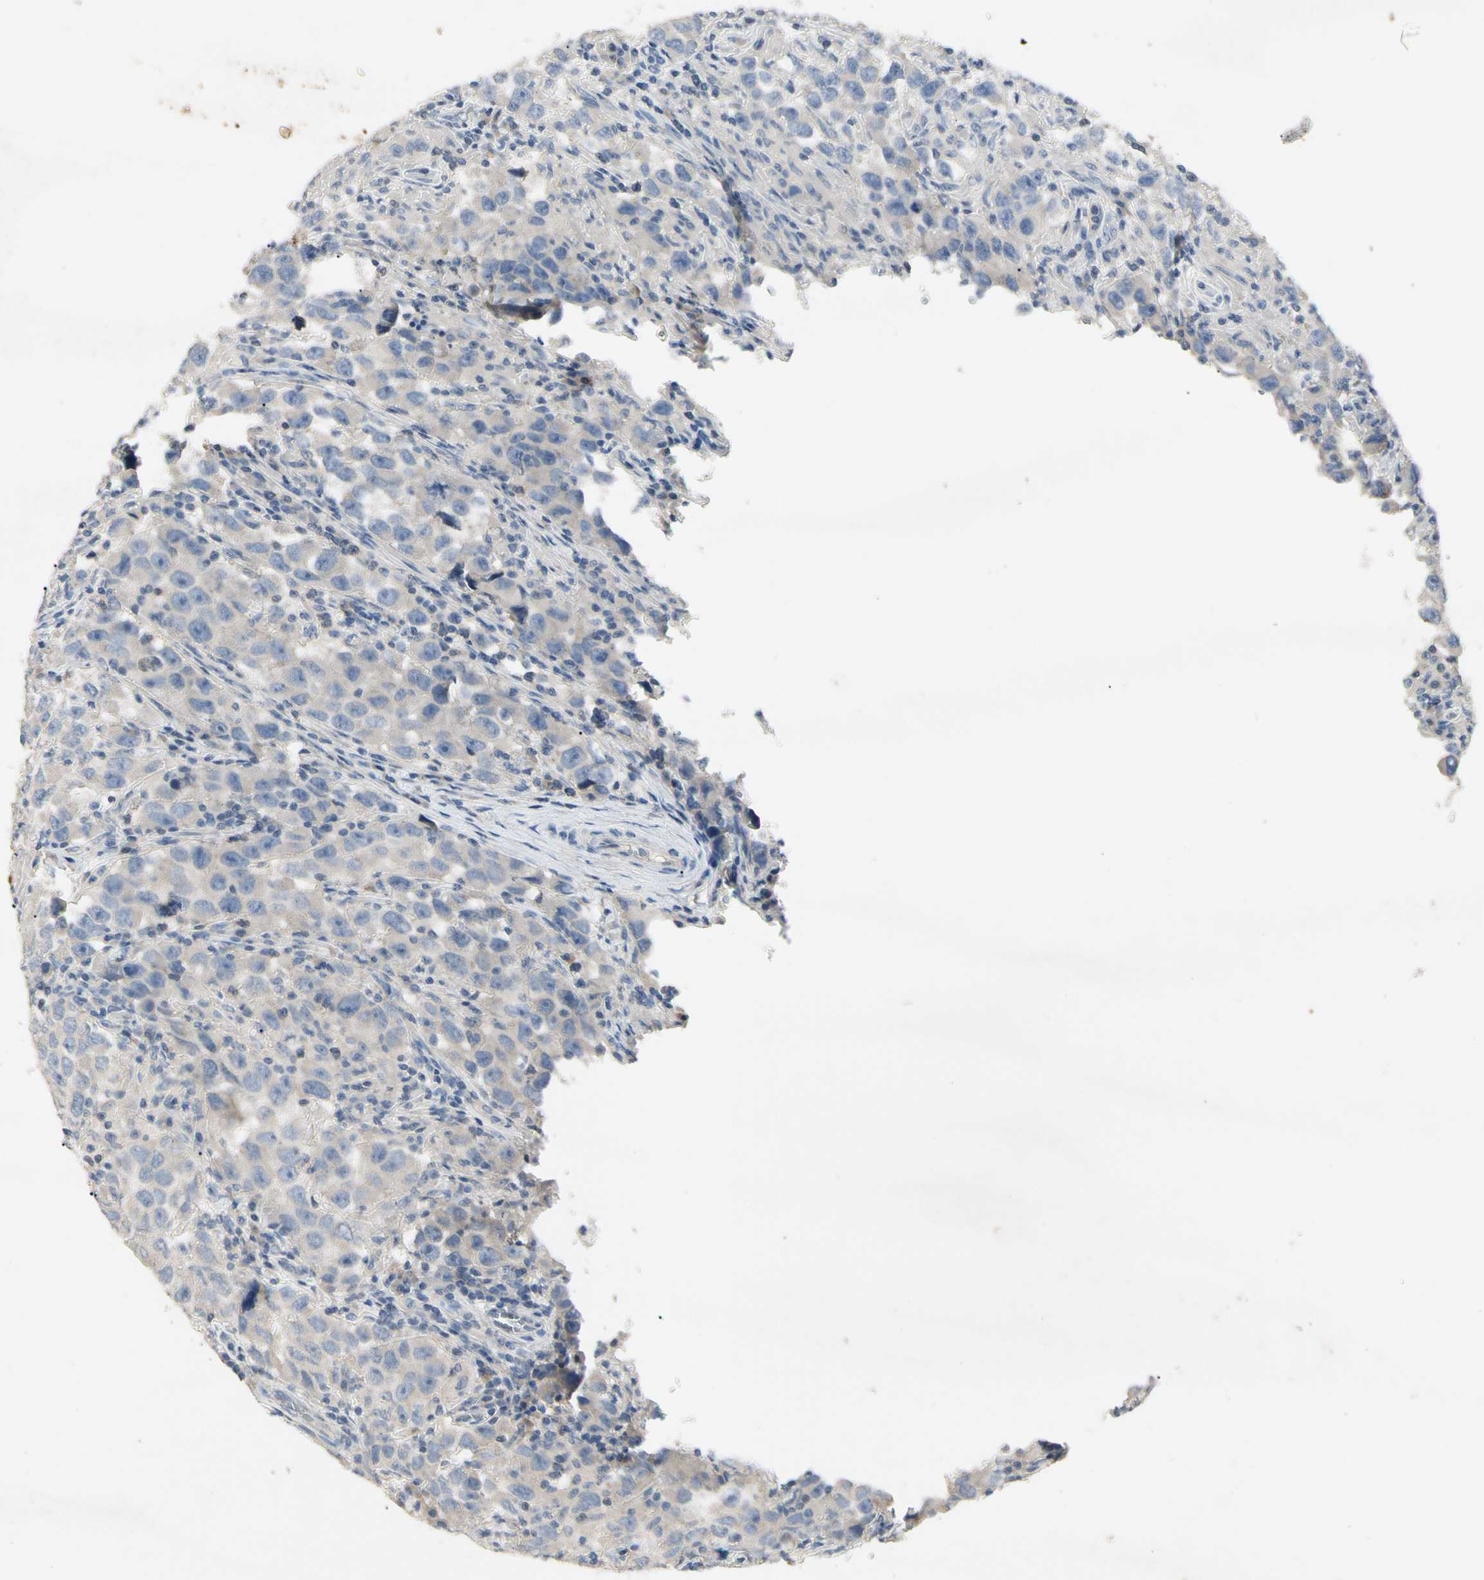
{"staining": {"intensity": "negative", "quantity": "none", "location": "none"}, "tissue": "testis cancer", "cell_type": "Tumor cells", "image_type": "cancer", "snomed": [{"axis": "morphology", "description": "Carcinoma, Embryonal, NOS"}, {"axis": "topography", "description": "Testis"}], "caption": "This photomicrograph is of testis cancer (embryonal carcinoma) stained with immunohistochemistry to label a protein in brown with the nuclei are counter-stained blue. There is no positivity in tumor cells.", "gene": "PRSS21", "patient": {"sex": "male", "age": 21}}